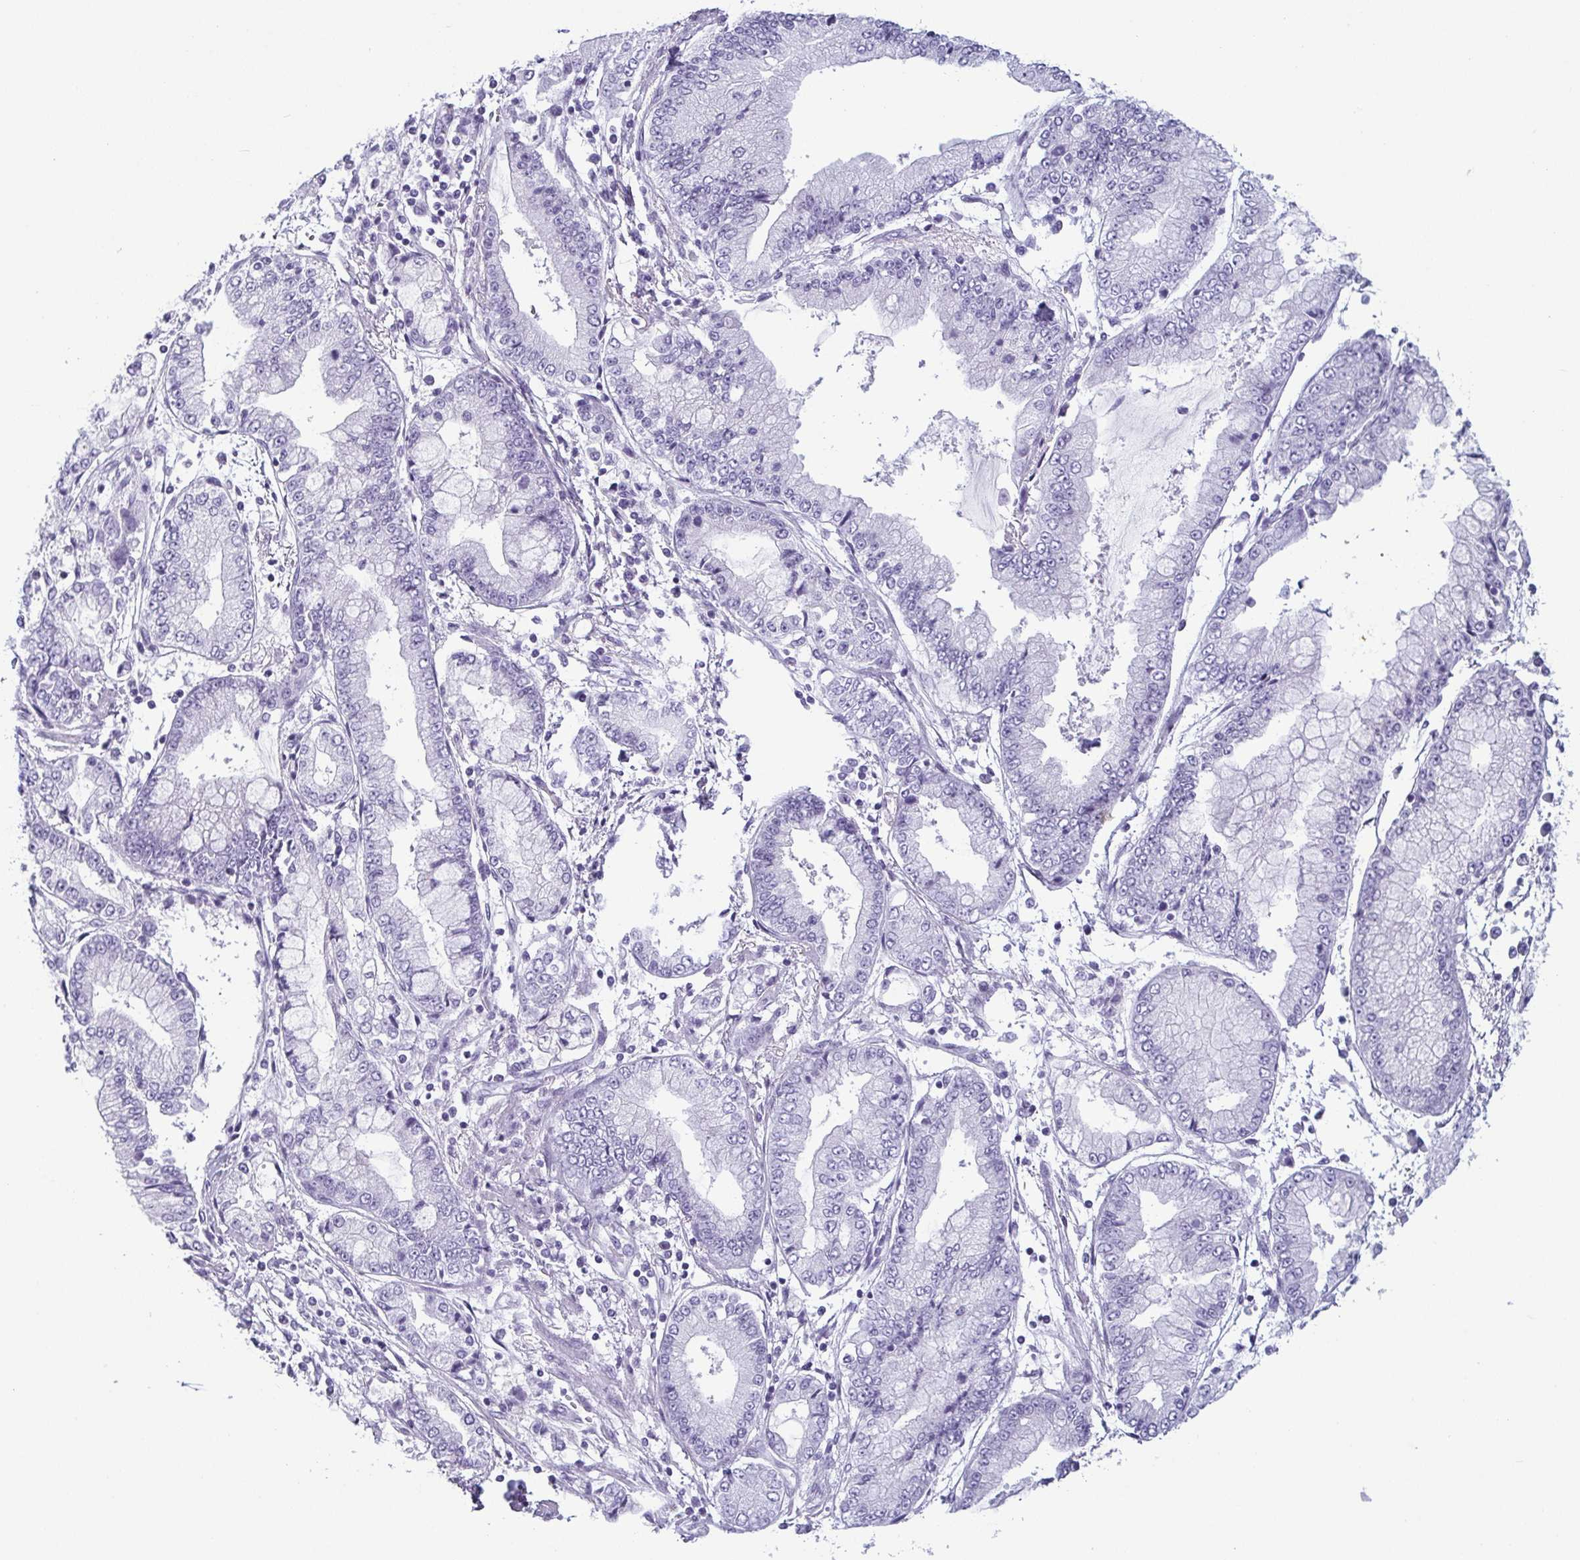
{"staining": {"intensity": "negative", "quantity": "none", "location": "none"}, "tissue": "stomach cancer", "cell_type": "Tumor cells", "image_type": "cancer", "snomed": [{"axis": "morphology", "description": "Adenocarcinoma, NOS"}, {"axis": "topography", "description": "Stomach, upper"}], "caption": "This is an immunohistochemistry (IHC) histopathology image of human stomach cancer (adenocarcinoma). There is no expression in tumor cells.", "gene": "KRT78", "patient": {"sex": "female", "age": 74}}